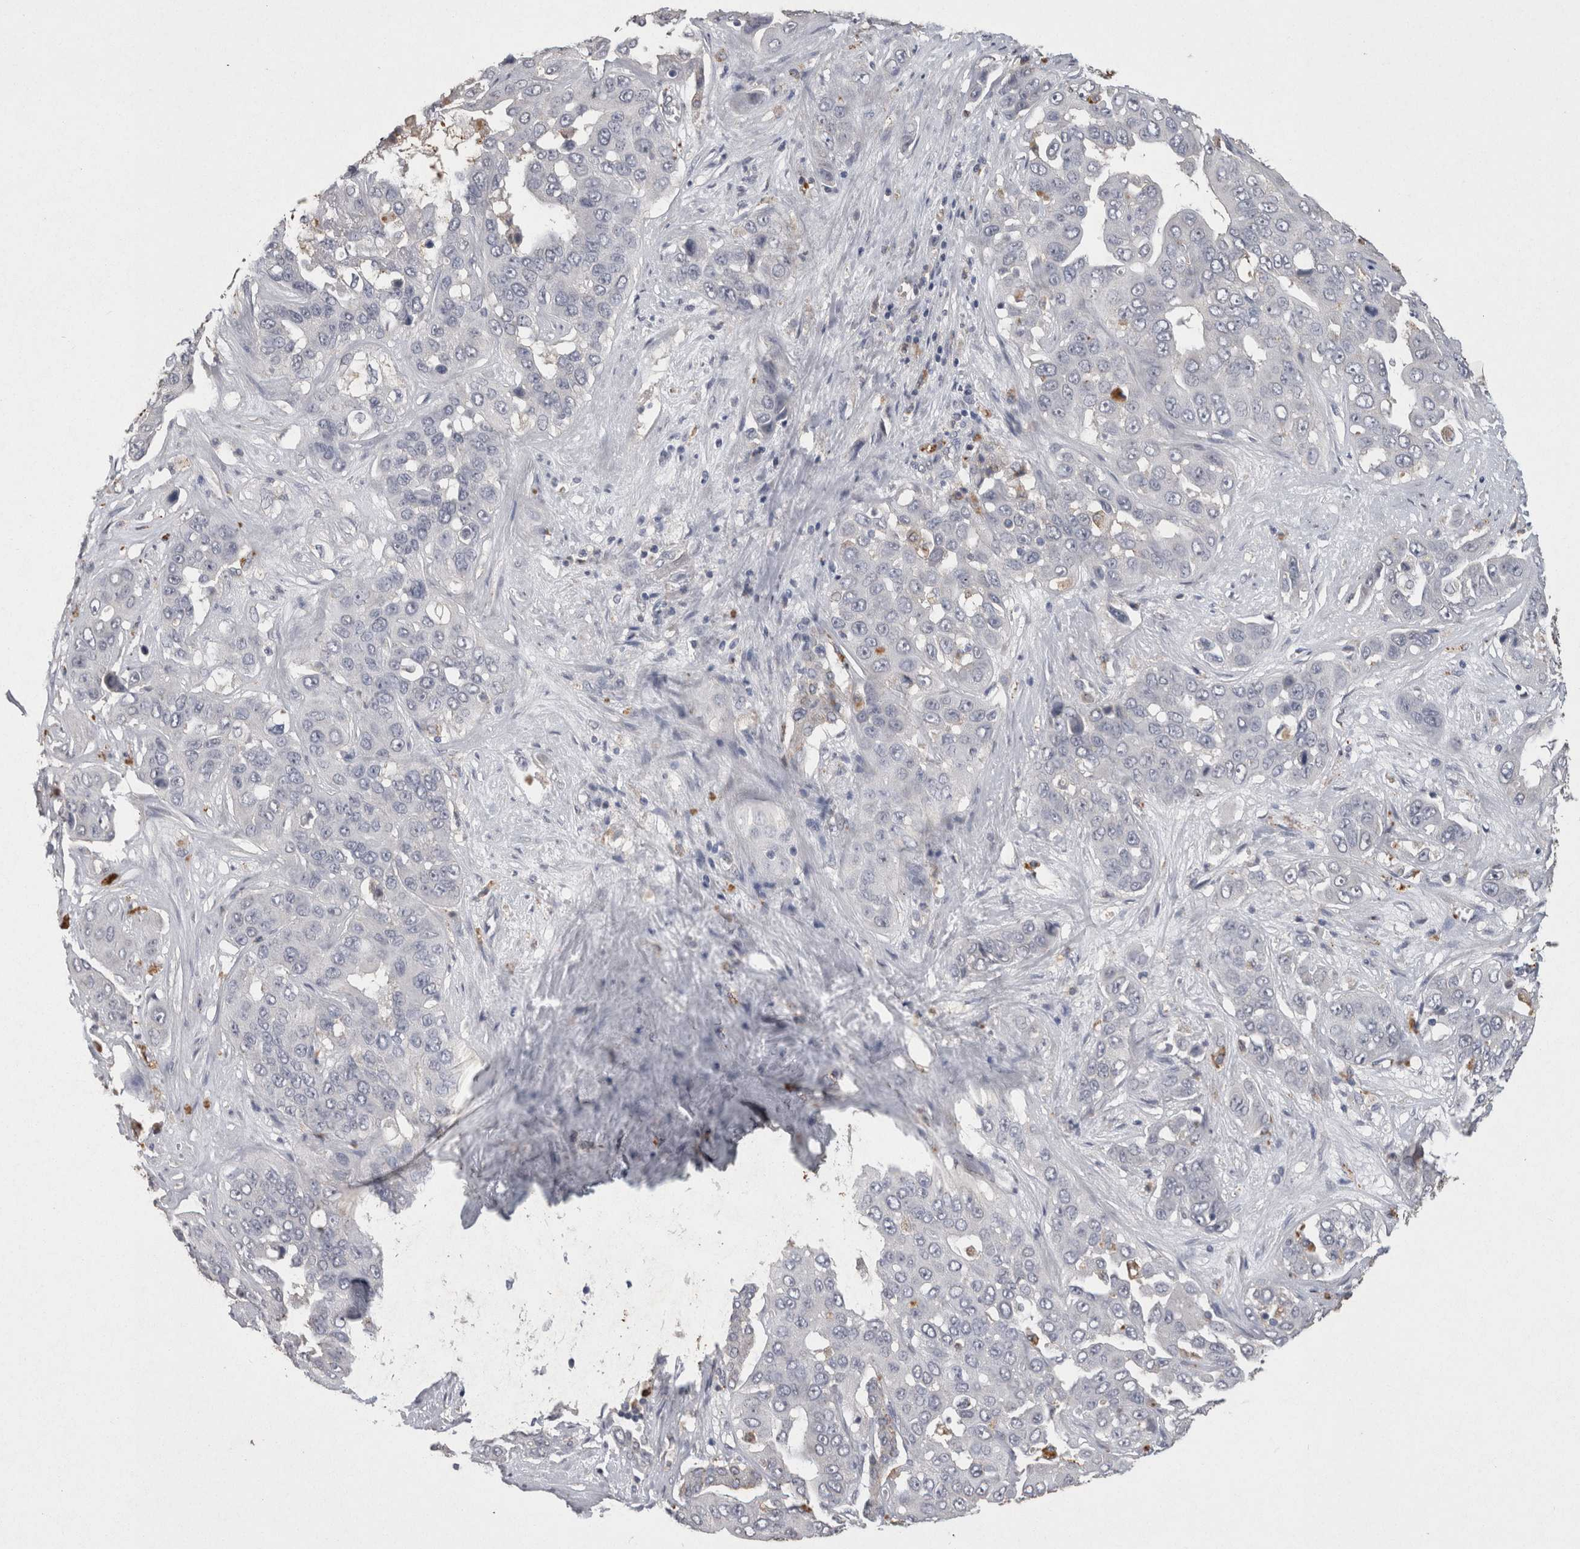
{"staining": {"intensity": "negative", "quantity": "none", "location": "none"}, "tissue": "liver cancer", "cell_type": "Tumor cells", "image_type": "cancer", "snomed": [{"axis": "morphology", "description": "Cholangiocarcinoma"}, {"axis": "topography", "description": "Liver"}], "caption": "A photomicrograph of human liver cancer is negative for staining in tumor cells.", "gene": "CNTFR", "patient": {"sex": "female", "age": 52}}